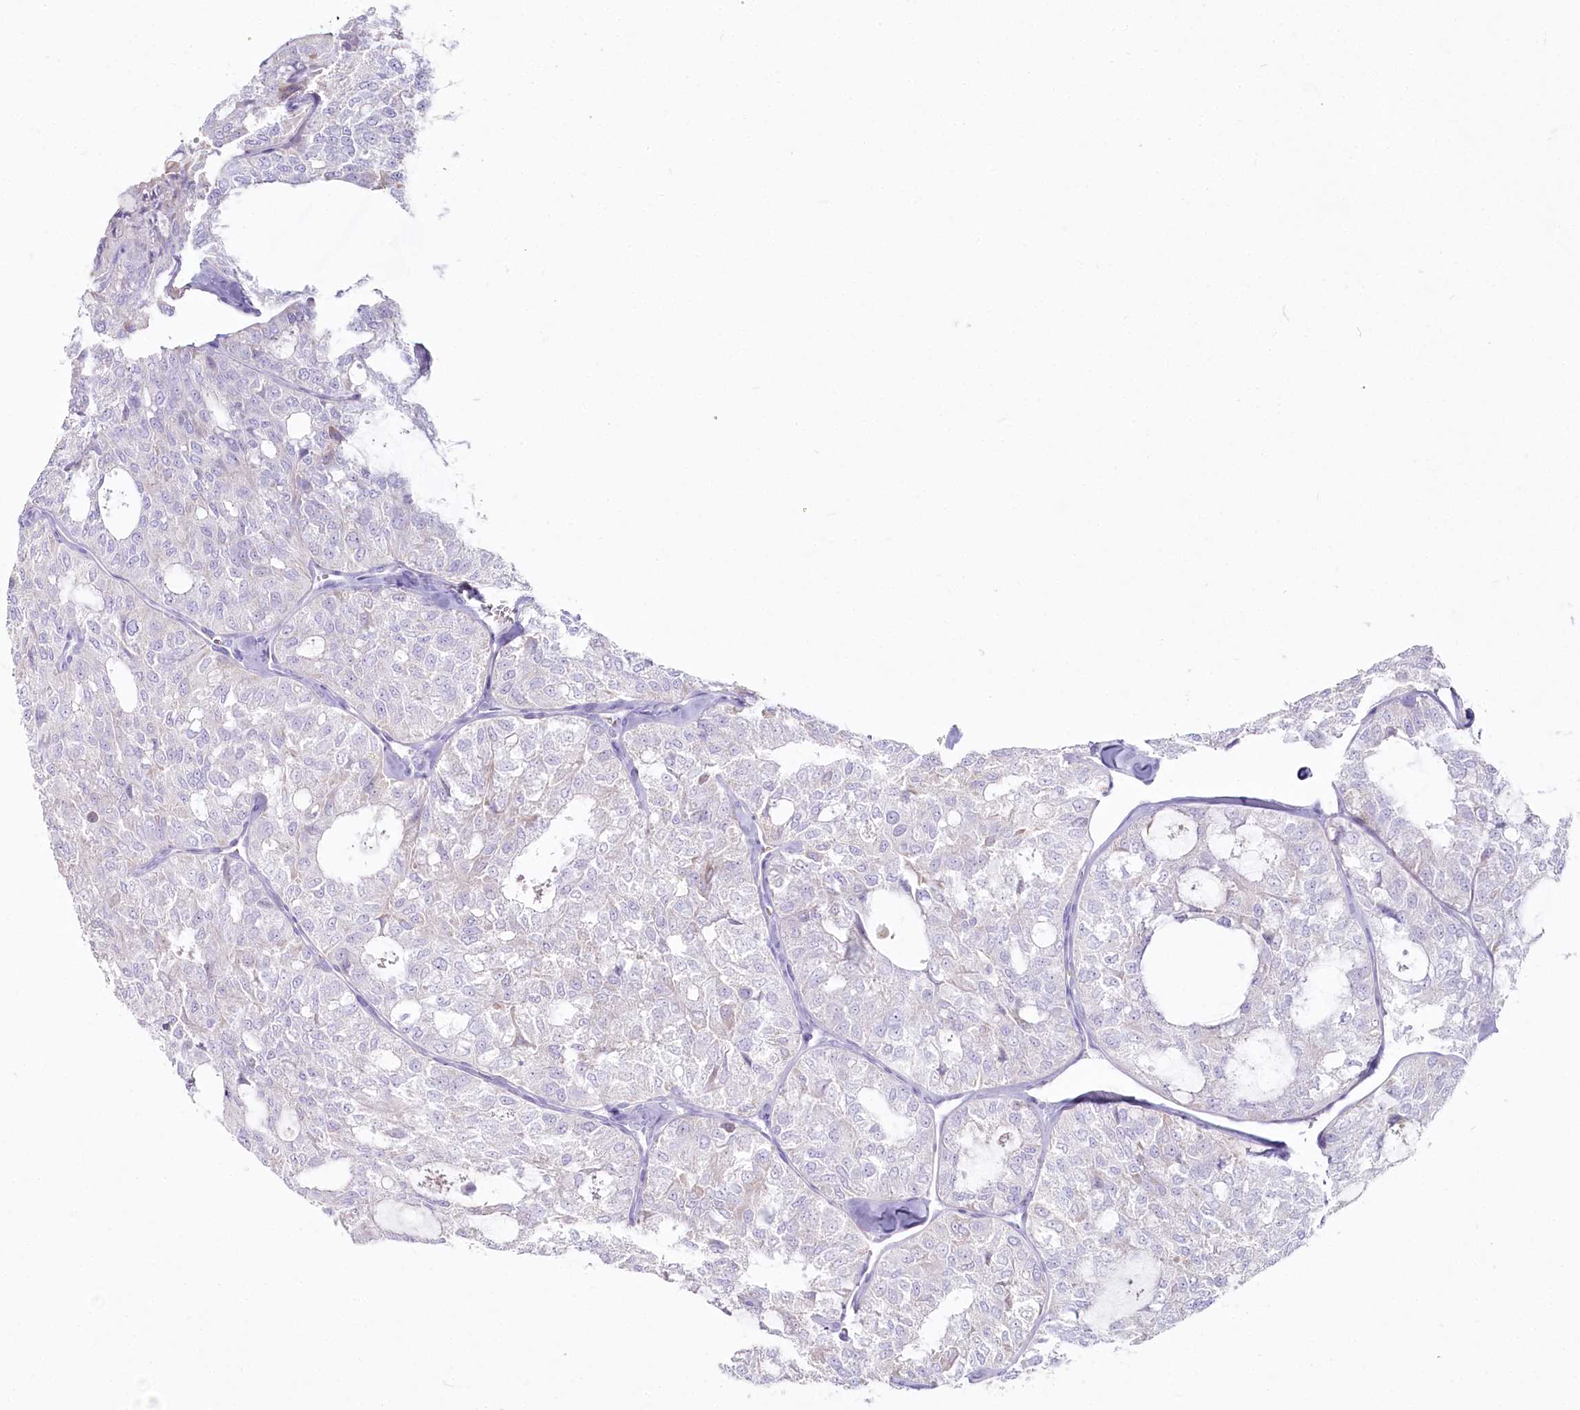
{"staining": {"intensity": "negative", "quantity": "none", "location": "none"}, "tissue": "thyroid cancer", "cell_type": "Tumor cells", "image_type": "cancer", "snomed": [{"axis": "morphology", "description": "Follicular adenoma carcinoma, NOS"}, {"axis": "topography", "description": "Thyroid gland"}], "caption": "The photomicrograph shows no significant expression in tumor cells of thyroid cancer (follicular adenoma carcinoma).", "gene": "IFIT5", "patient": {"sex": "male", "age": 75}}